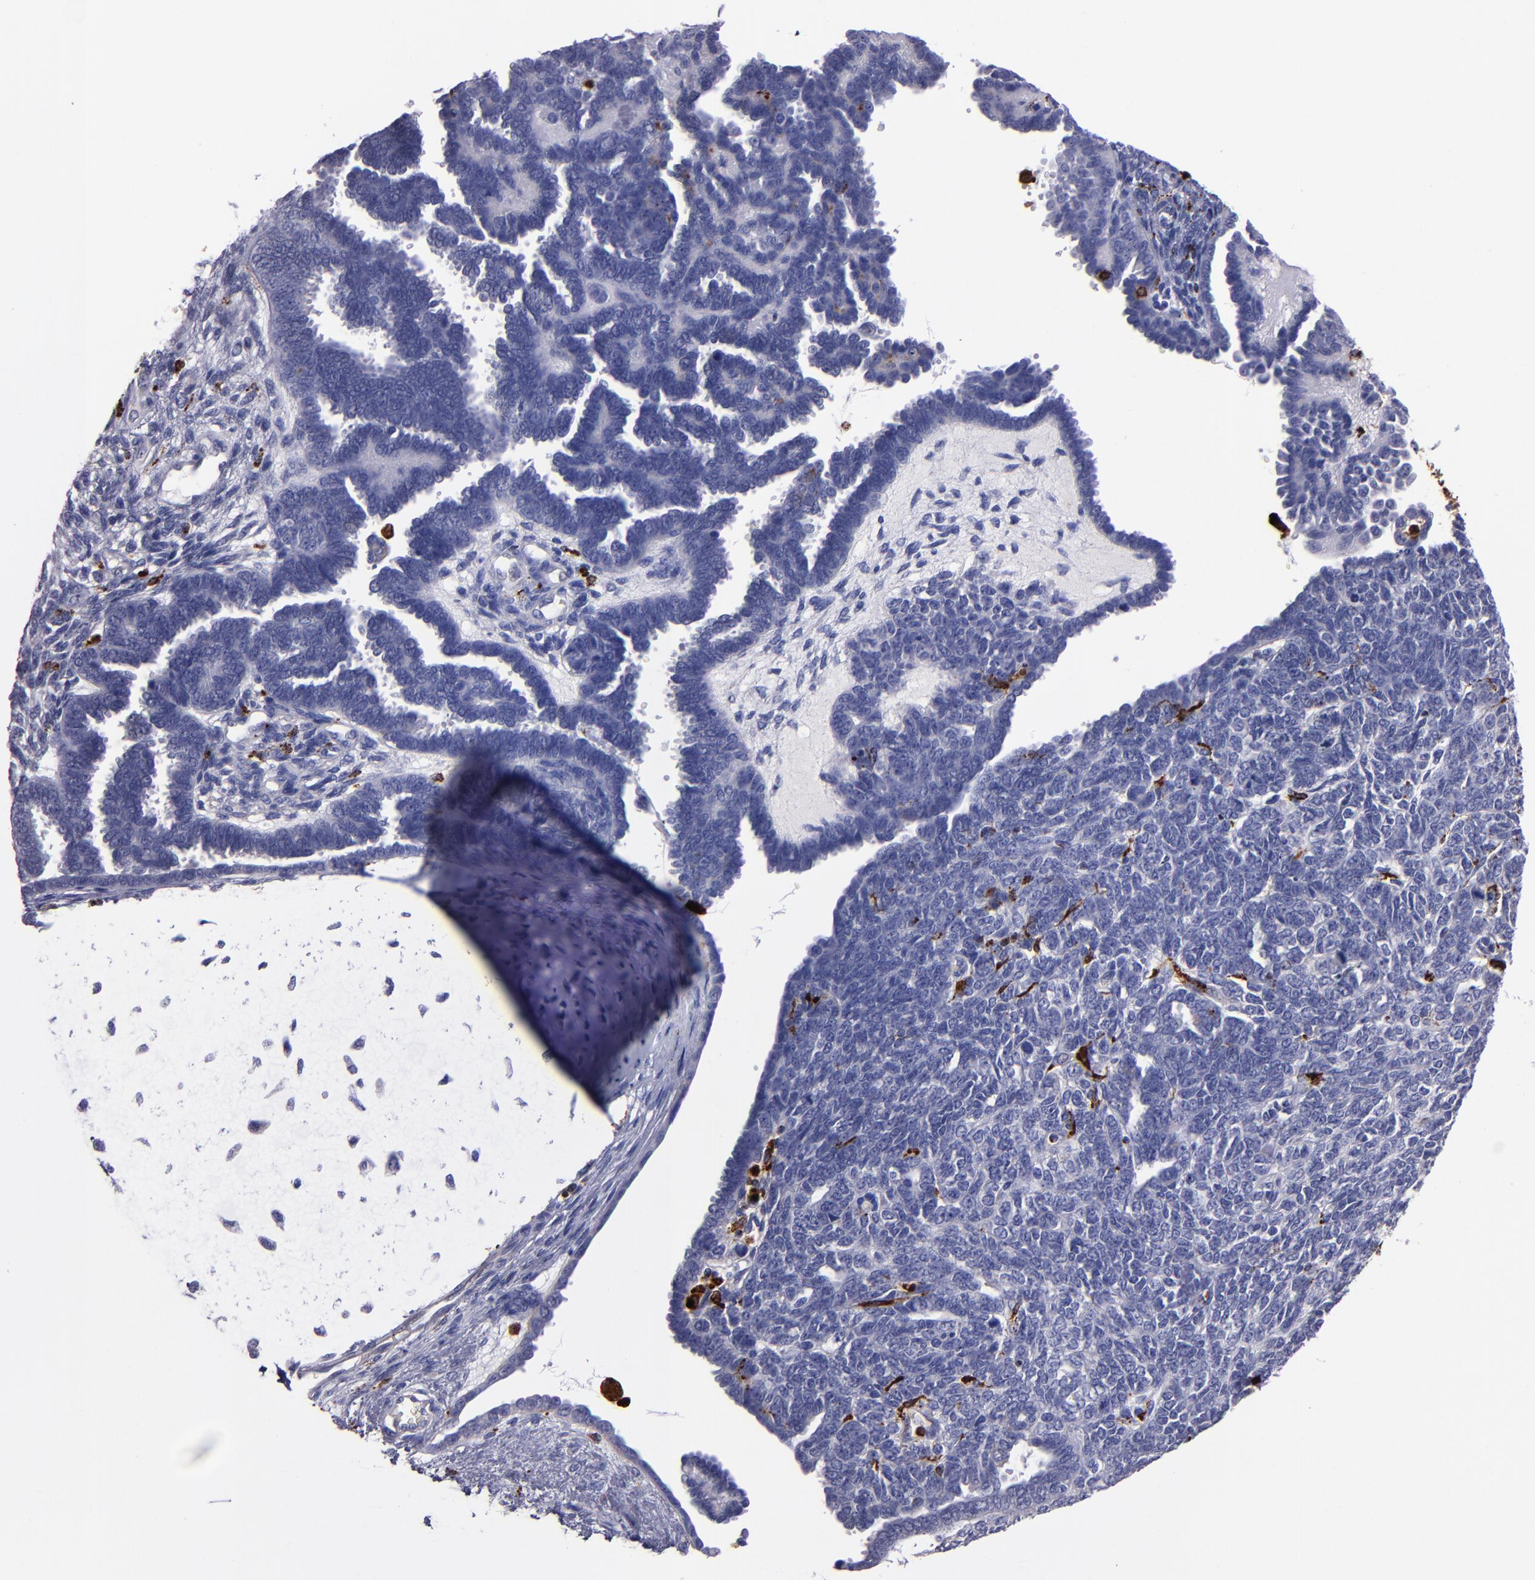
{"staining": {"intensity": "negative", "quantity": "none", "location": "none"}, "tissue": "endometrial cancer", "cell_type": "Tumor cells", "image_type": "cancer", "snomed": [{"axis": "morphology", "description": "Neoplasm, malignant, NOS"}, {"axis": "topography", "description": "Endometrium"}], "caption": "The image displays no significant staining in tumor cells of endometrial cancer. Brightfield microscopy of immunohistochemistry (IHC) stained with DAB (3,3'-diaminobenzidine) (brown) and hematoxylin (blue), captured at high magnification.", "gene": "CTSS", "patient": {"sex": "female", "age": 74}}